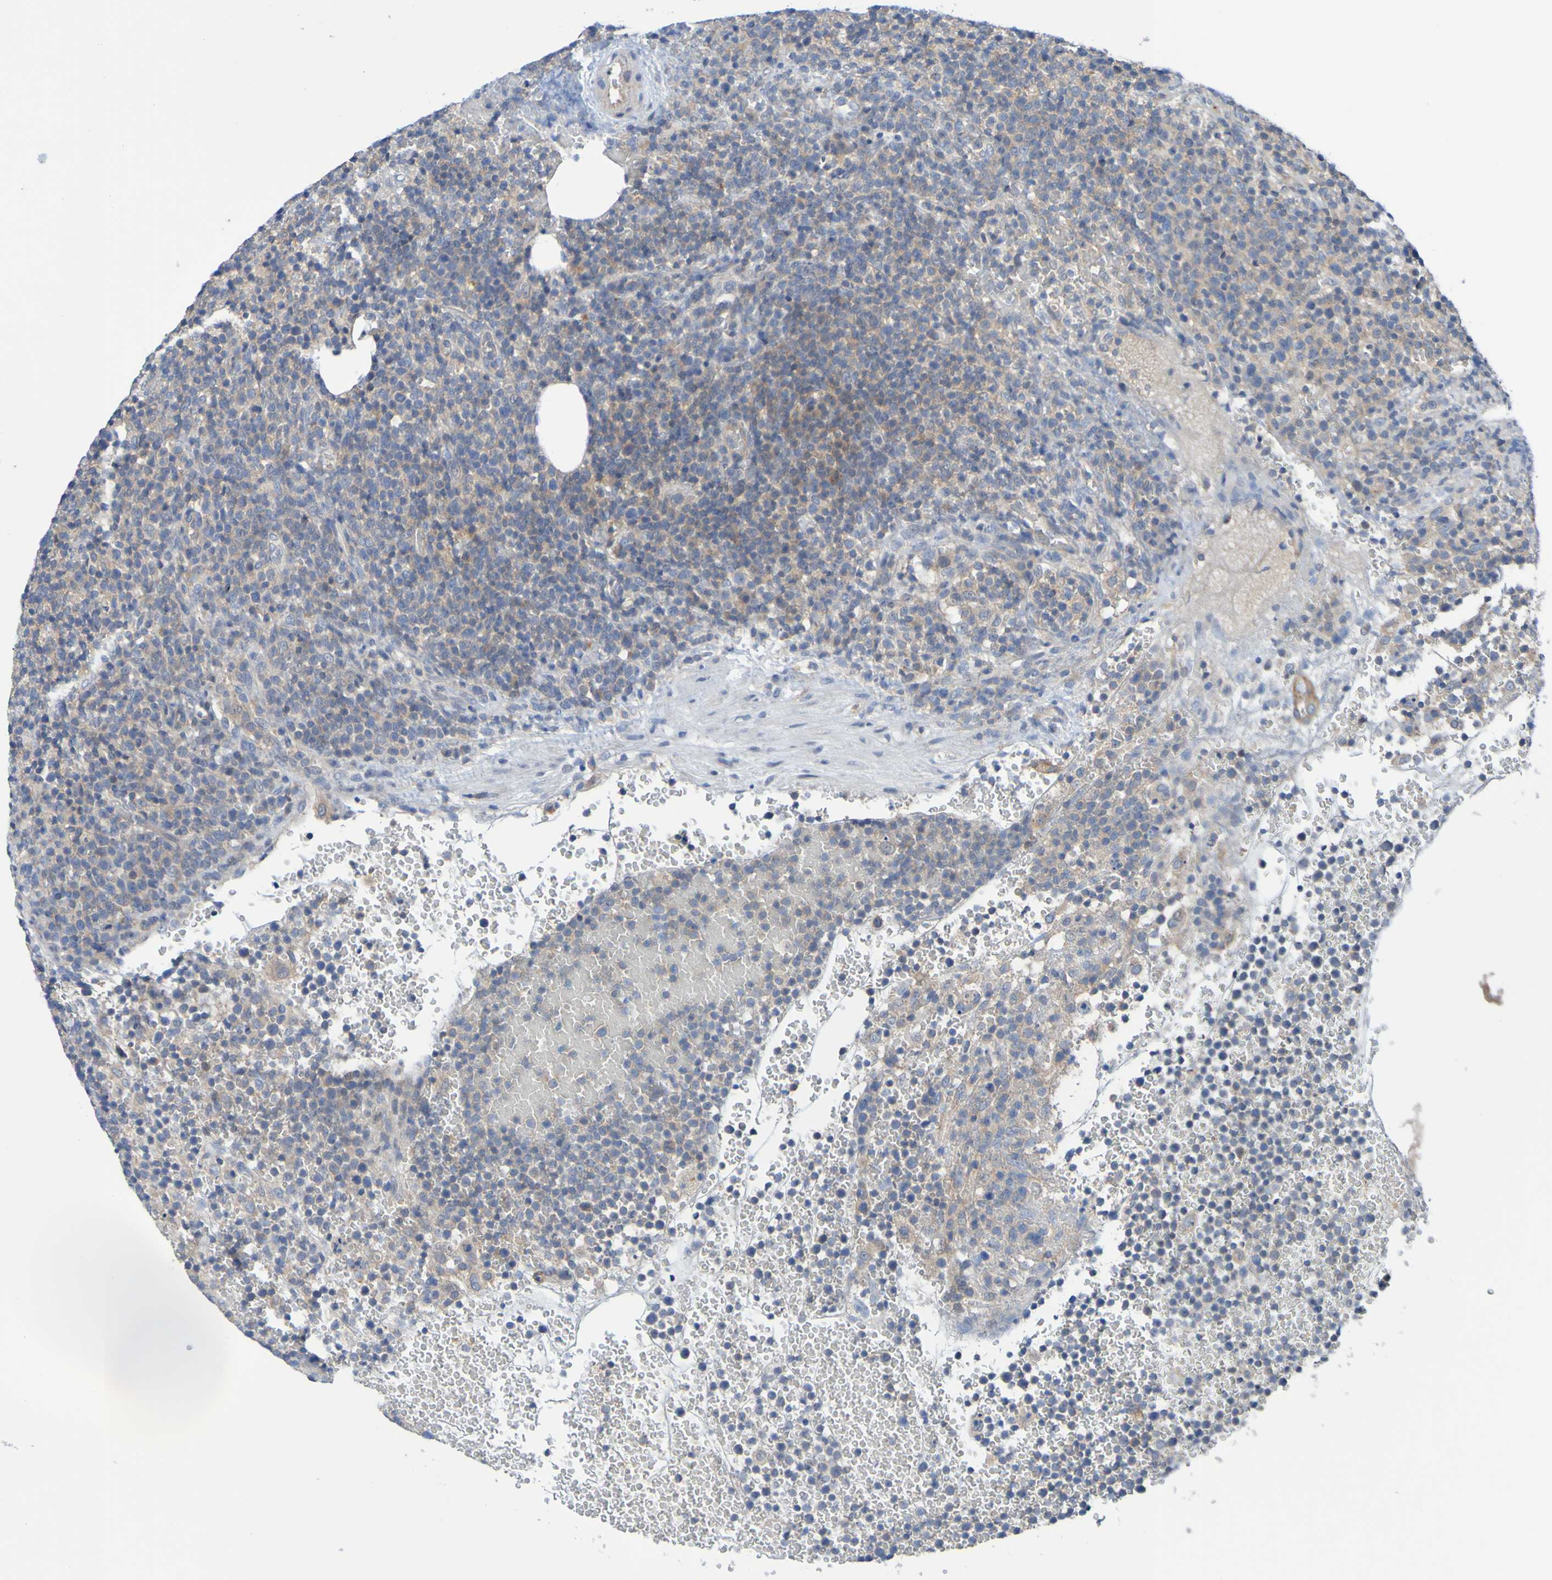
{"staining": {"intensity": "weak", "quantity": ">75%", "location": "cytoplasmic/membranous"}, "tissue": "lymphoma", "cell_type": "Tumor cells", "image_type": "cancer", "snomed": [{"axis": "morphology", "description": "Malignant lymphoma, non-Hodgkin's type, High grade"}, {"axis": "topography", "description": "Lymph node"}], "caption": "Immunohistochemical staining of lymphoma shows low levels of weak cytoplasmic/membranous protein expression in about >75% of tumor cells. (Brightfield microscopy of DAB IHC at high magnification).", "gene": "SDK1", "patient": {"sex": "male", "age": 61}}